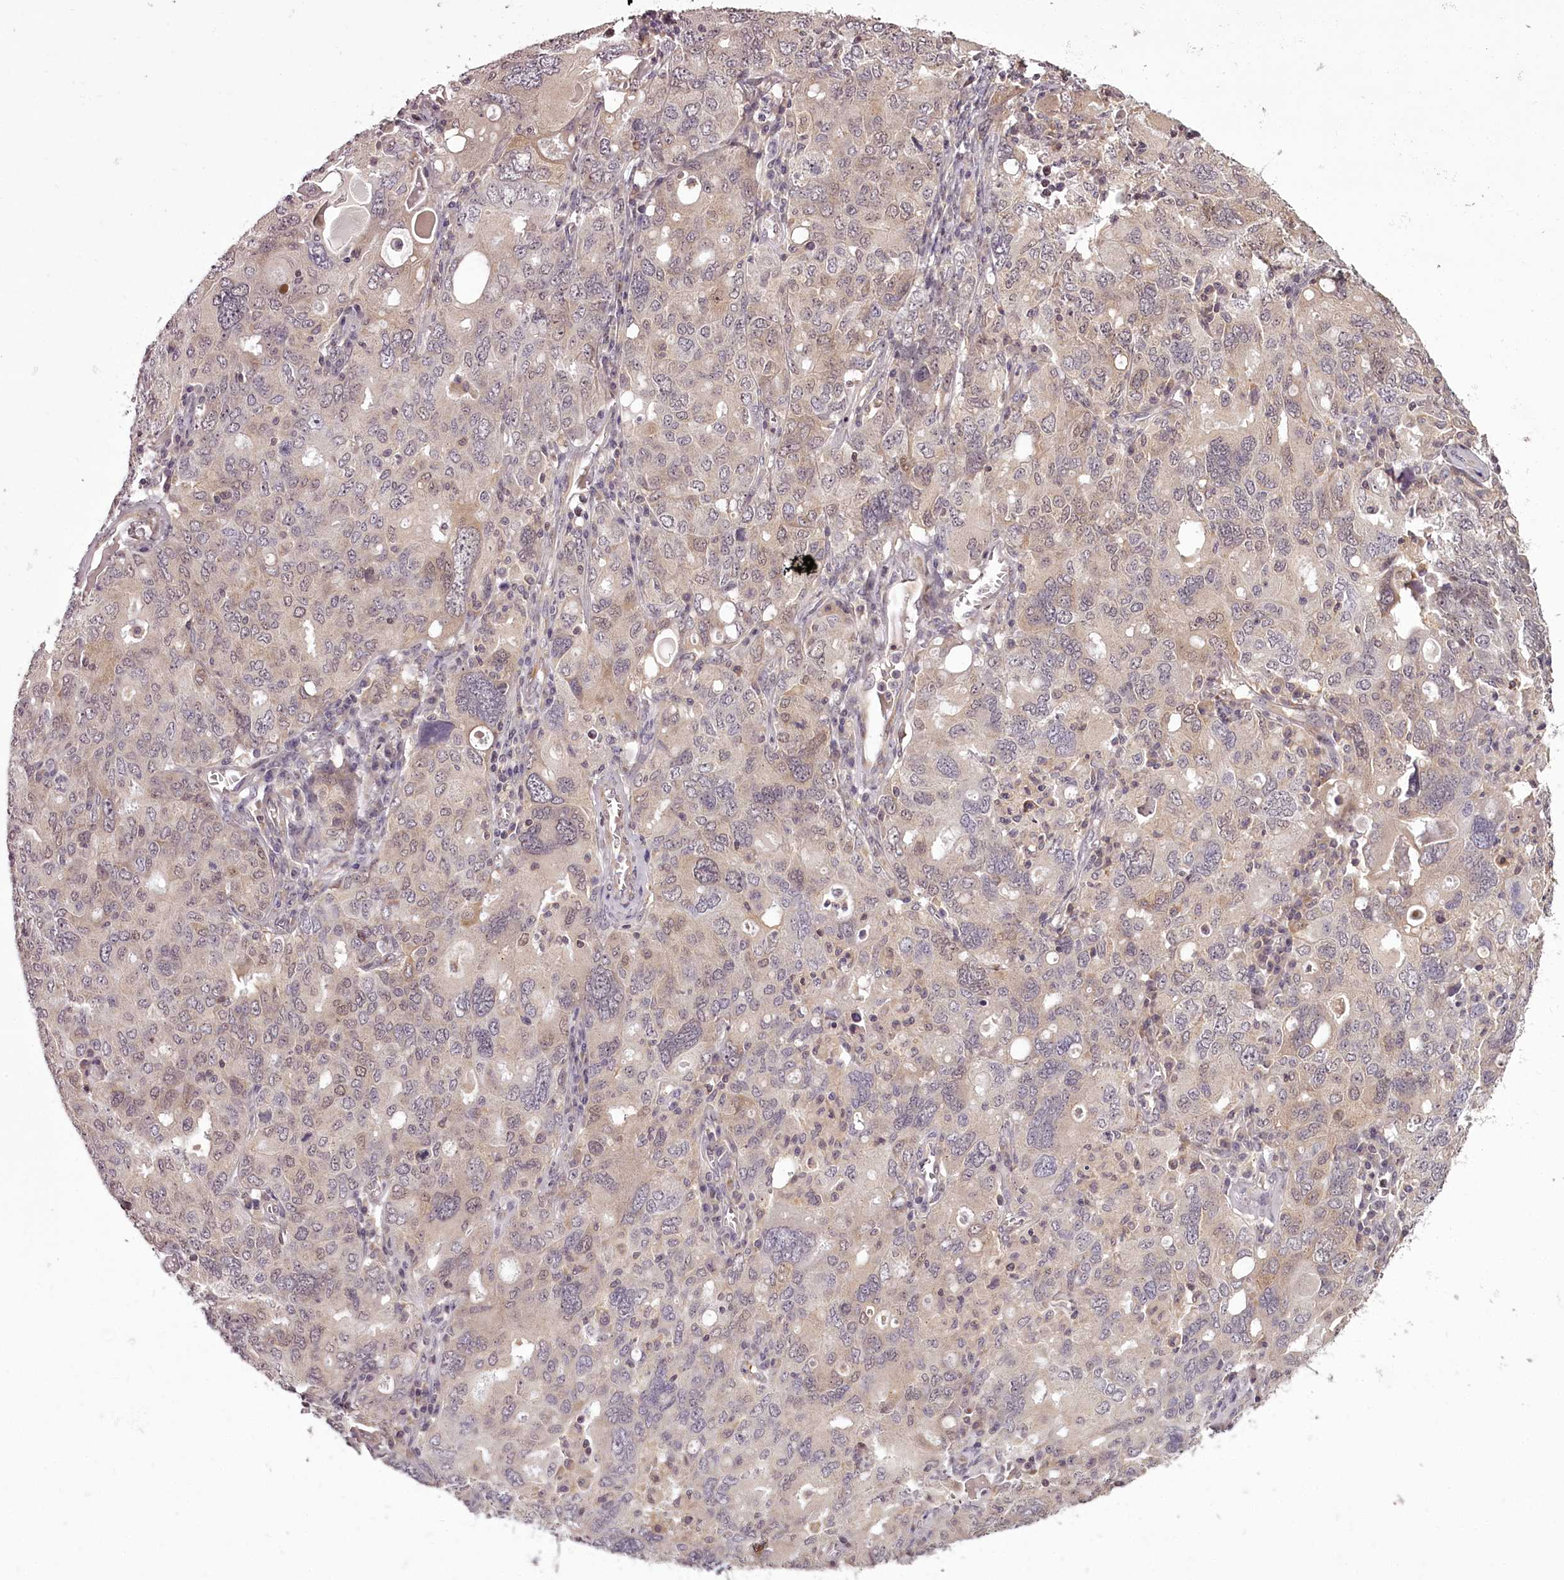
{"staining": {"intensity": "weak", "quantity": "<25%", "location": "nuclear"}, "tissue": "ovarian cancer", "cell_type": "Tumor cells", "image_type": "cancer", "snomed": [{"axis": "morphology", "description": "Carcinoma, endometroid"}, {"axis": "topography", "description": "Ovary"}], "caption": "IHC of endometroid carcinoma (ovarian) reveals no expression in tumor cells. (Brightfield microscopy of DAB (3,3'-diaminobenzidine) immunohistochemistry (IHC) at high magnification).", "gene": "CCDC92", "patient": {"sex": "female", "age": 62}}